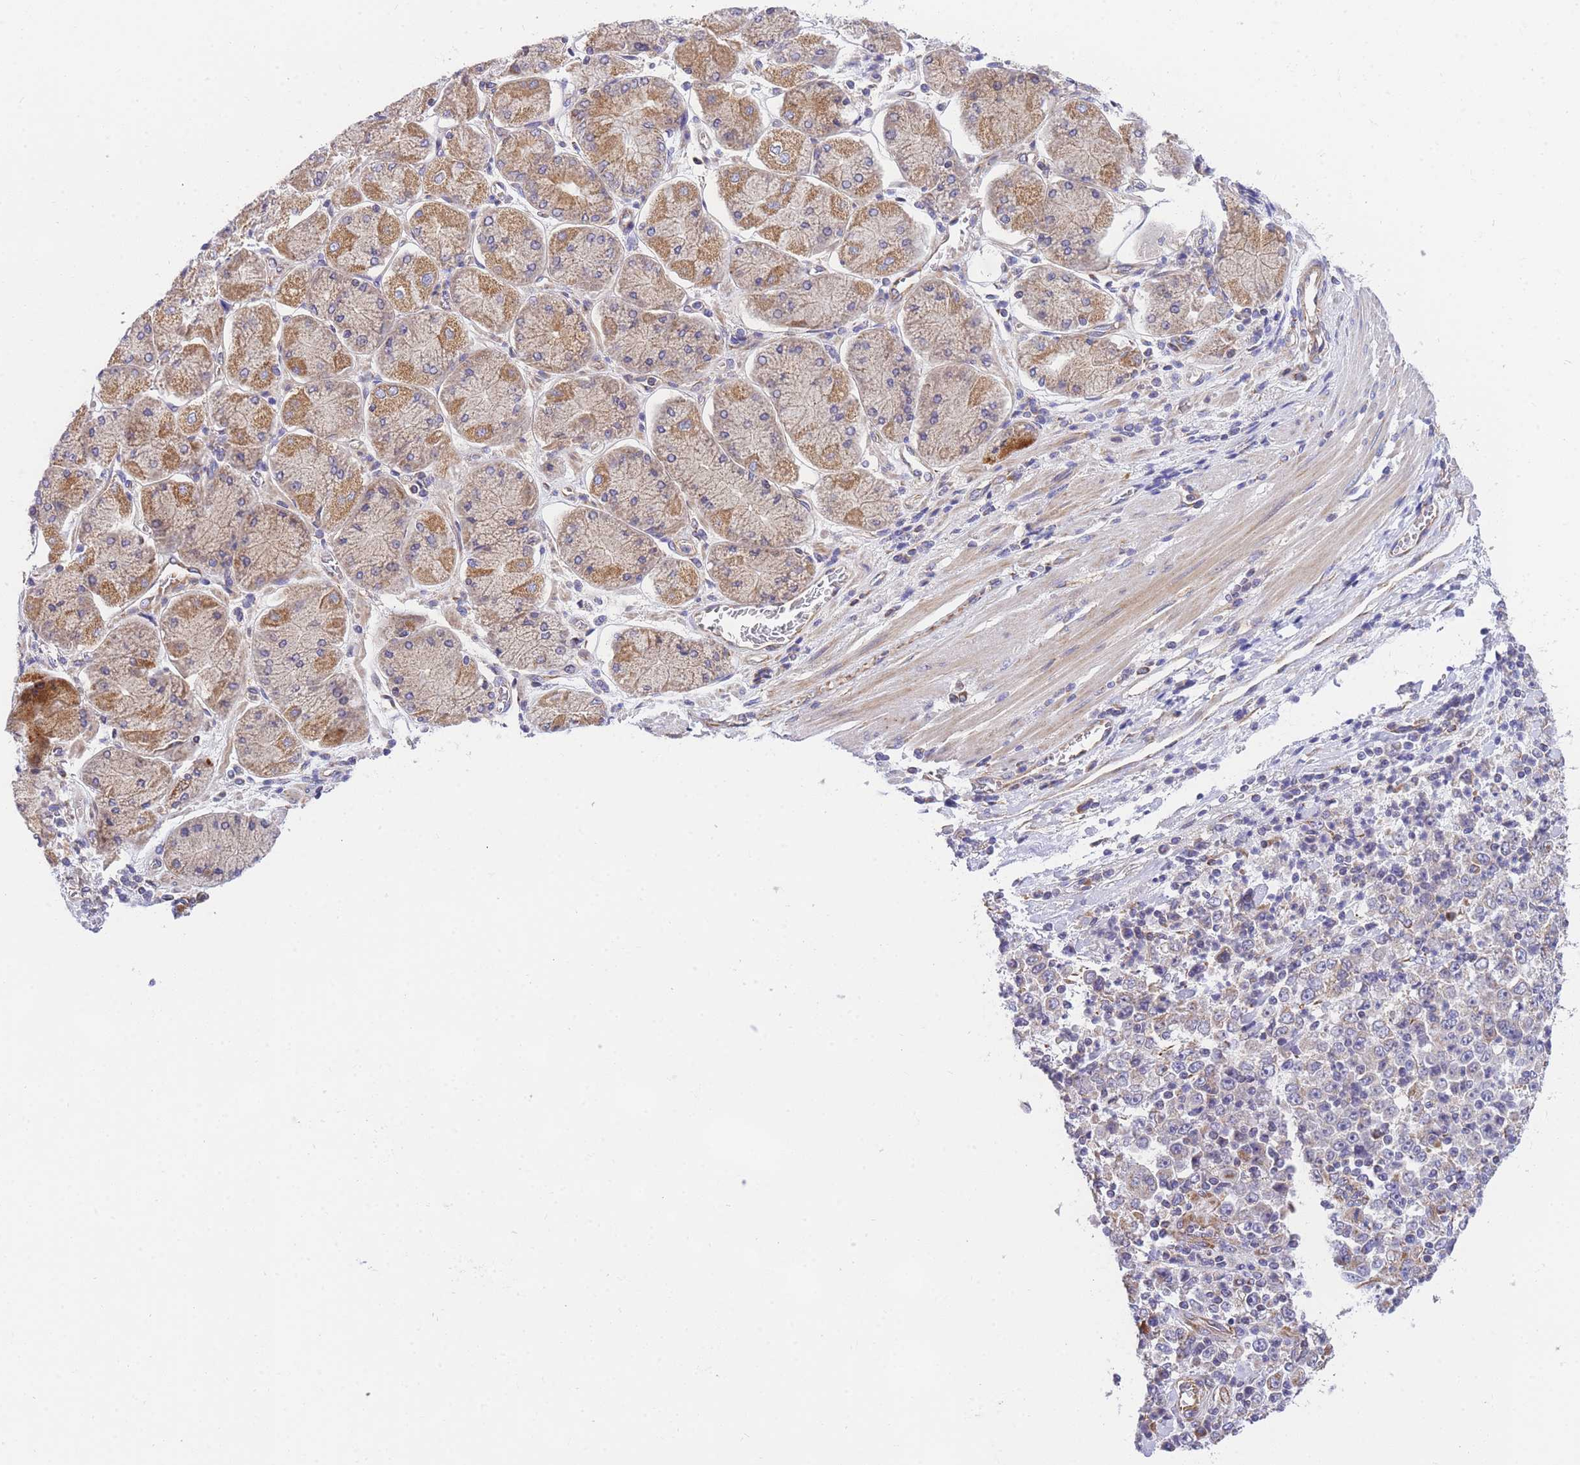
{"staining": {"intensity": "negative", "quantity": "none", "location": "none"}, "tissue": "stomach cancer", "cell_type": "Tumor cells", "image_type": "cancer", "snomed": [{"axis": "morphology", "description": "Normal tissue, NOS"}, {"axis": "morphology", "description": "Adenocarcinoma, NOS"}, {"axis": "topography", "description": "Stomach, upper"}, {"axis": "topography", "description": "Stomach"}], "caption": "Tumor cells show no significant staining in stomach adenocarcinoma.", "gene": "MTRES1", "patient": {"sex": "male", "age": 59}}